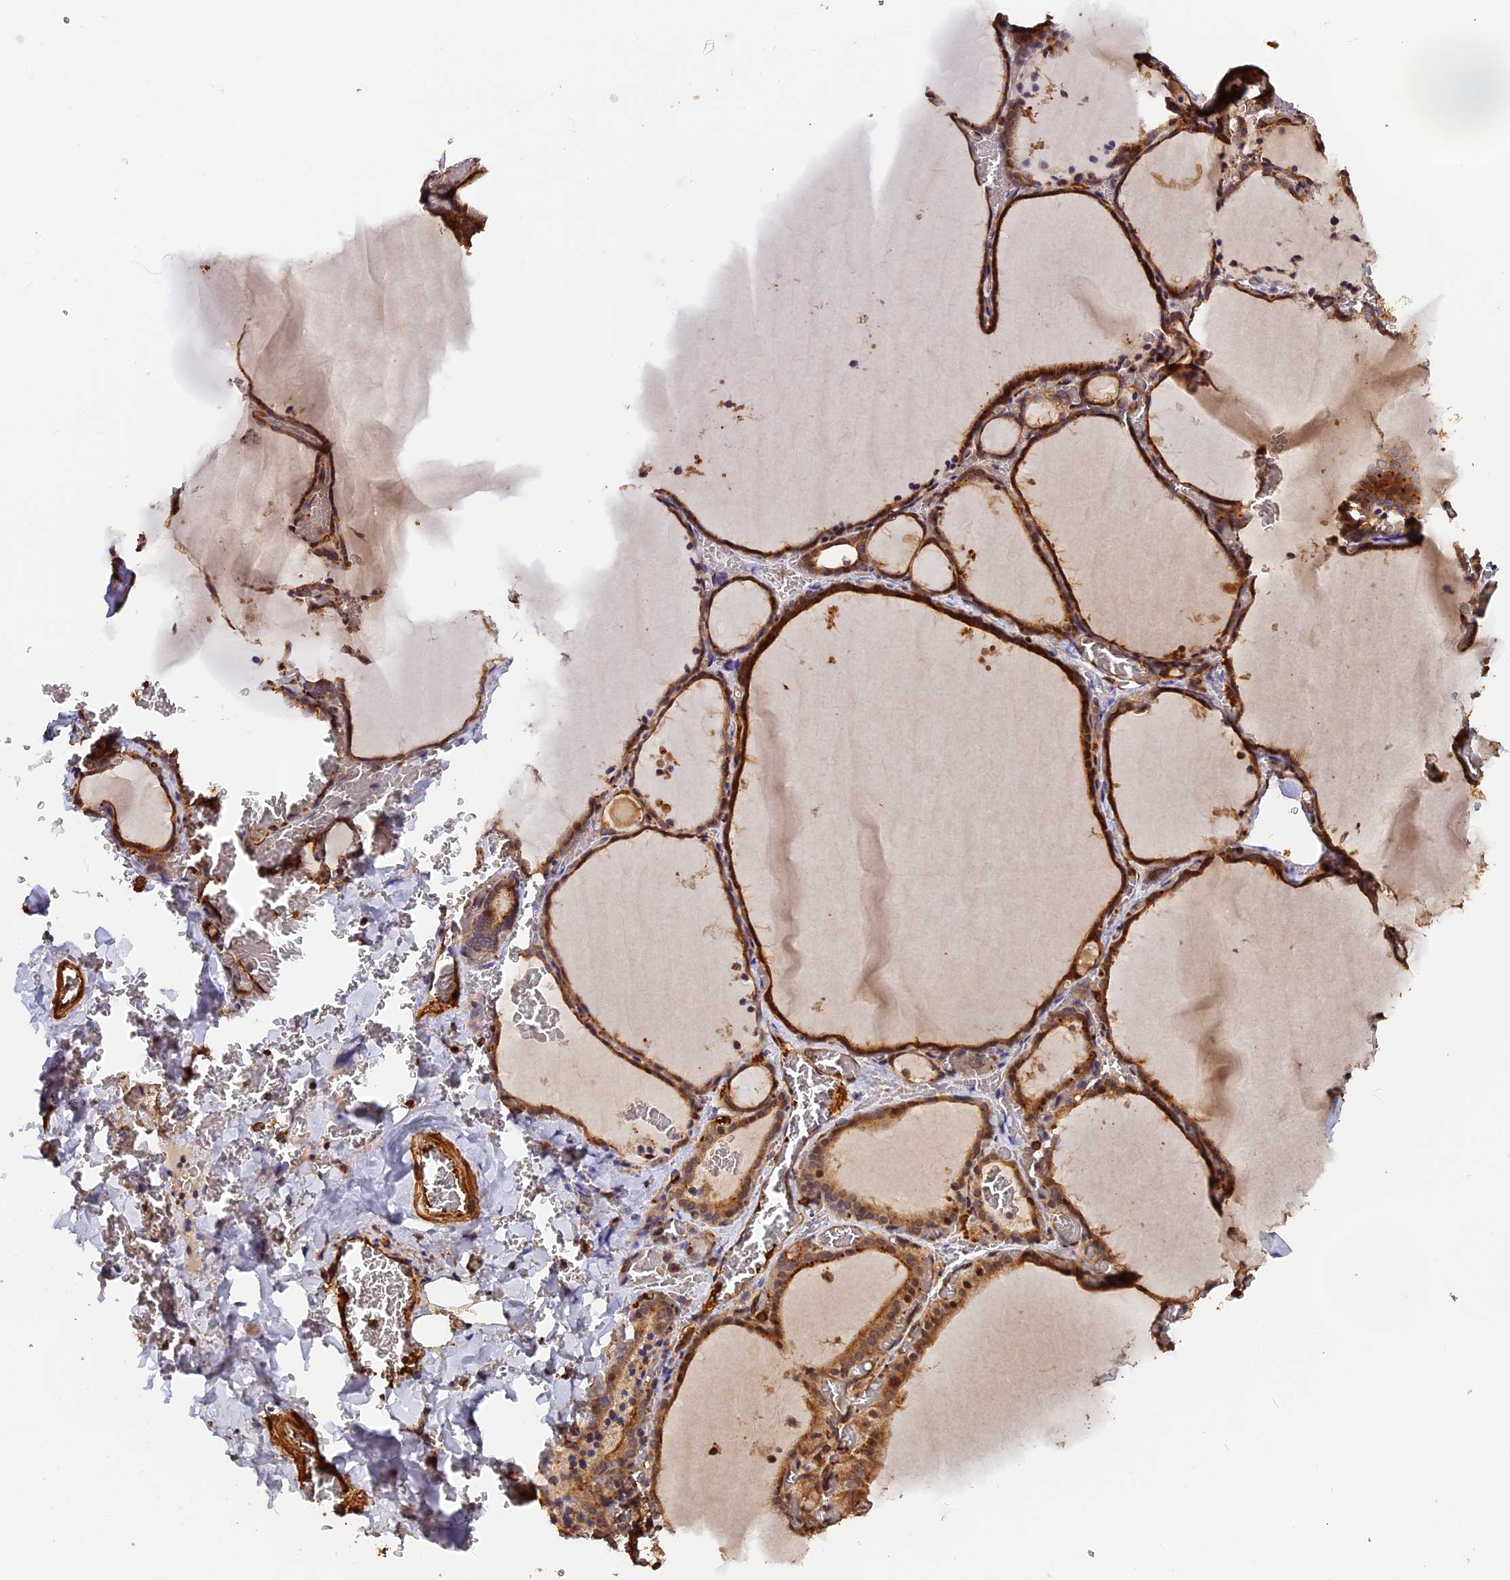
{"staining": {"intensity": "strong", "quantity": ">75%", "location": "cytoplasmic/membranous"}, "tissue": "thyroid gland", "cell_type": "Glandular cells", "image_type": "normal", "snomed": [{"axis": "morphology", "description": "Normal tissue, NOS"}, {"axis": "topography", "description": "Thyroid gland"}], "caption": "A photomicrograph of thyroid gland stained for a protein exhibits strong cytoplasmic/membranous brown staining in glandular cells. (brown staining indicates protein expression, while blue staining denotes nuclei).", "gene": "MMP15", "patient": {"sex": "female", "age": 39}}